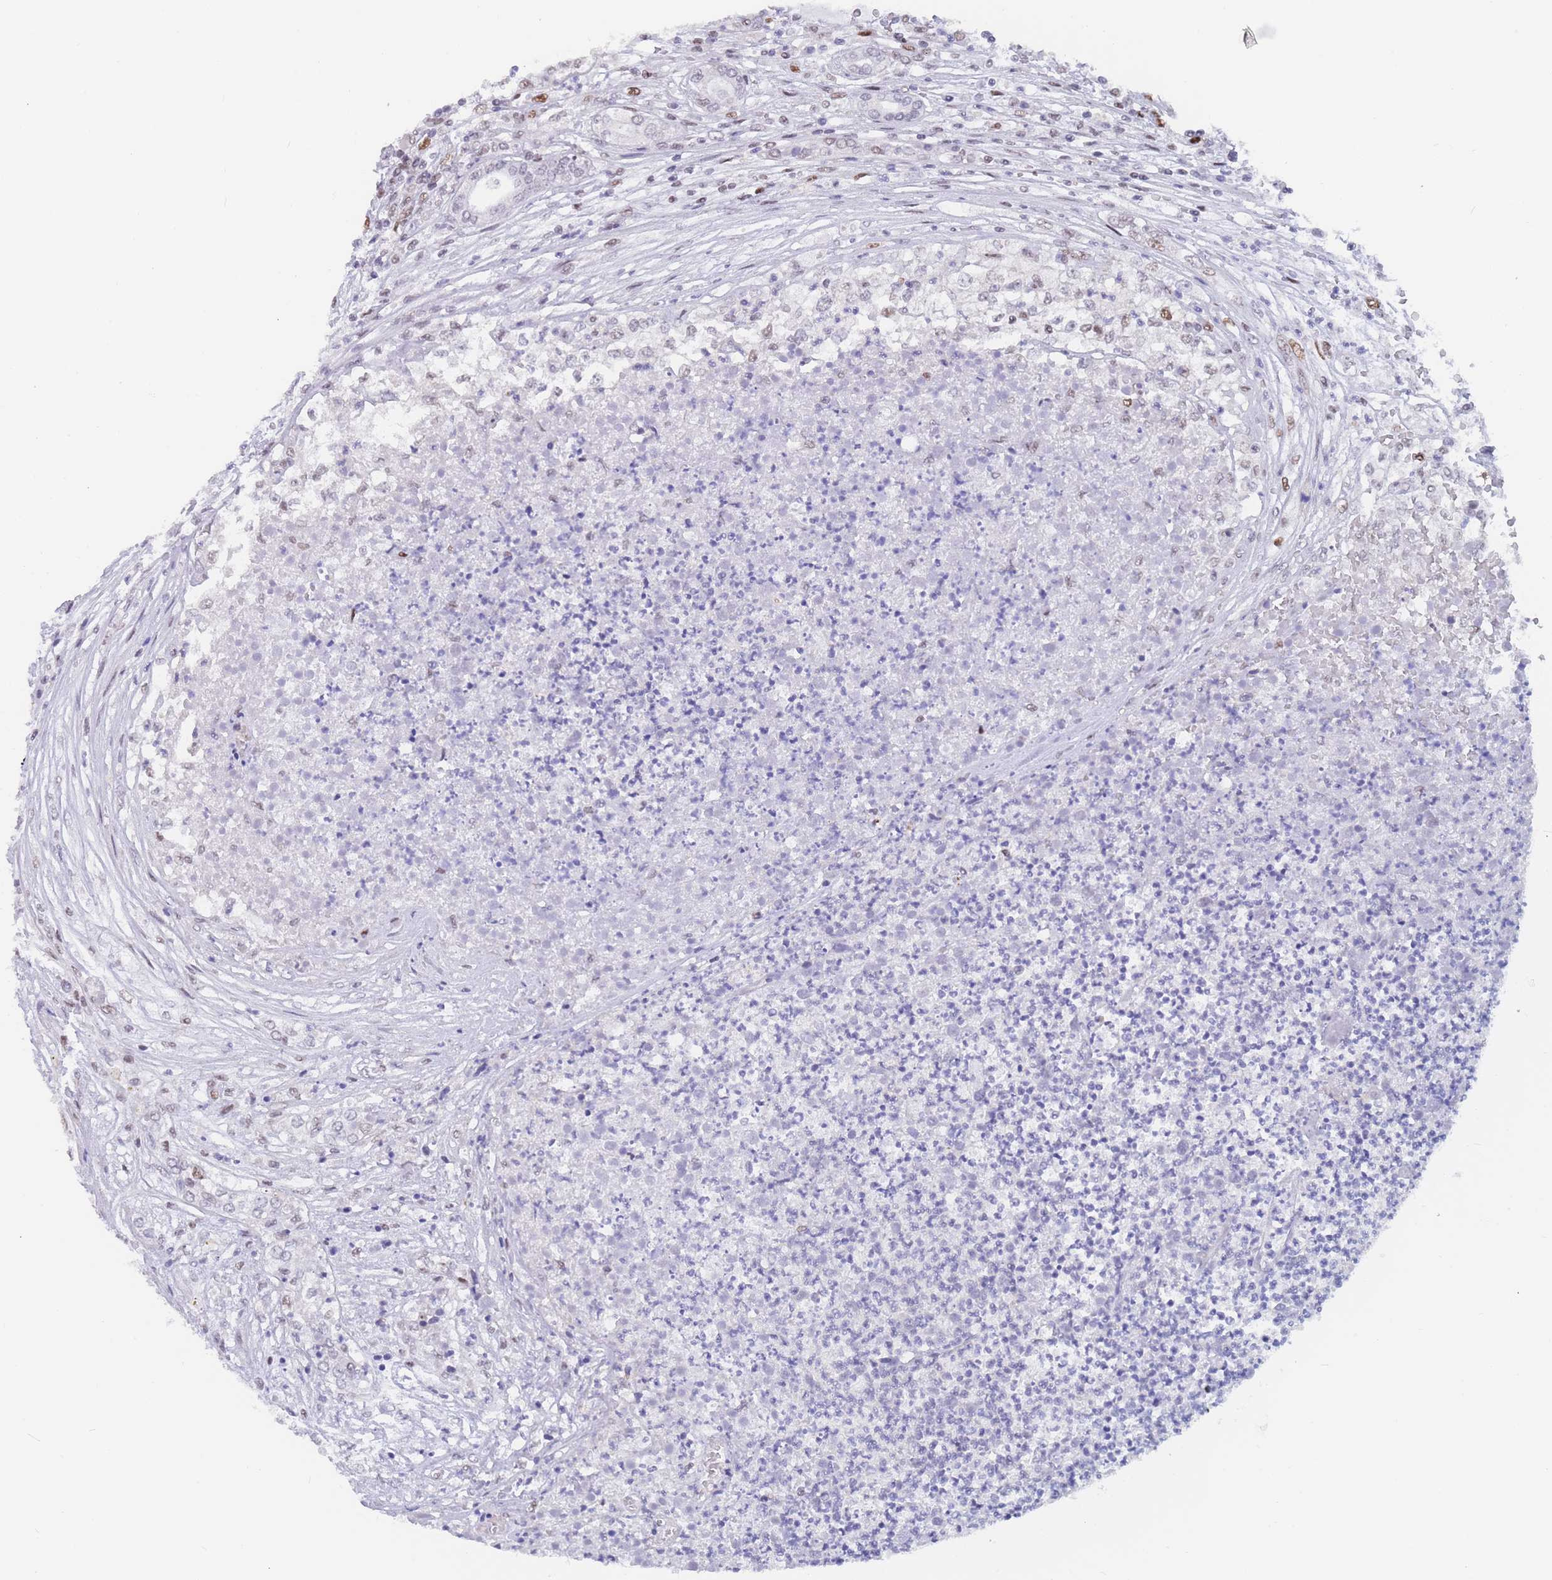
{"staining": {"intensity": "moderate", "quantity": "<25%", "location": "cytoplasmic/membranous"}, "tissue": "renal cancer", "cell_type": "Tumor cells", "image_type": "cancer", "snomed": [{"axis": "morphology", "description": "Adenocarcinoma, NOS"}, {"axis": "topography", "description": "Kidney"}], "caption": "Protein staining reveals moderate cytoplasmic/membranous expression in about <25% of tumor cells in adenocarcinoma (renal).", "gene": "NASP", "patient": {"sex": "female", "age": 54}}